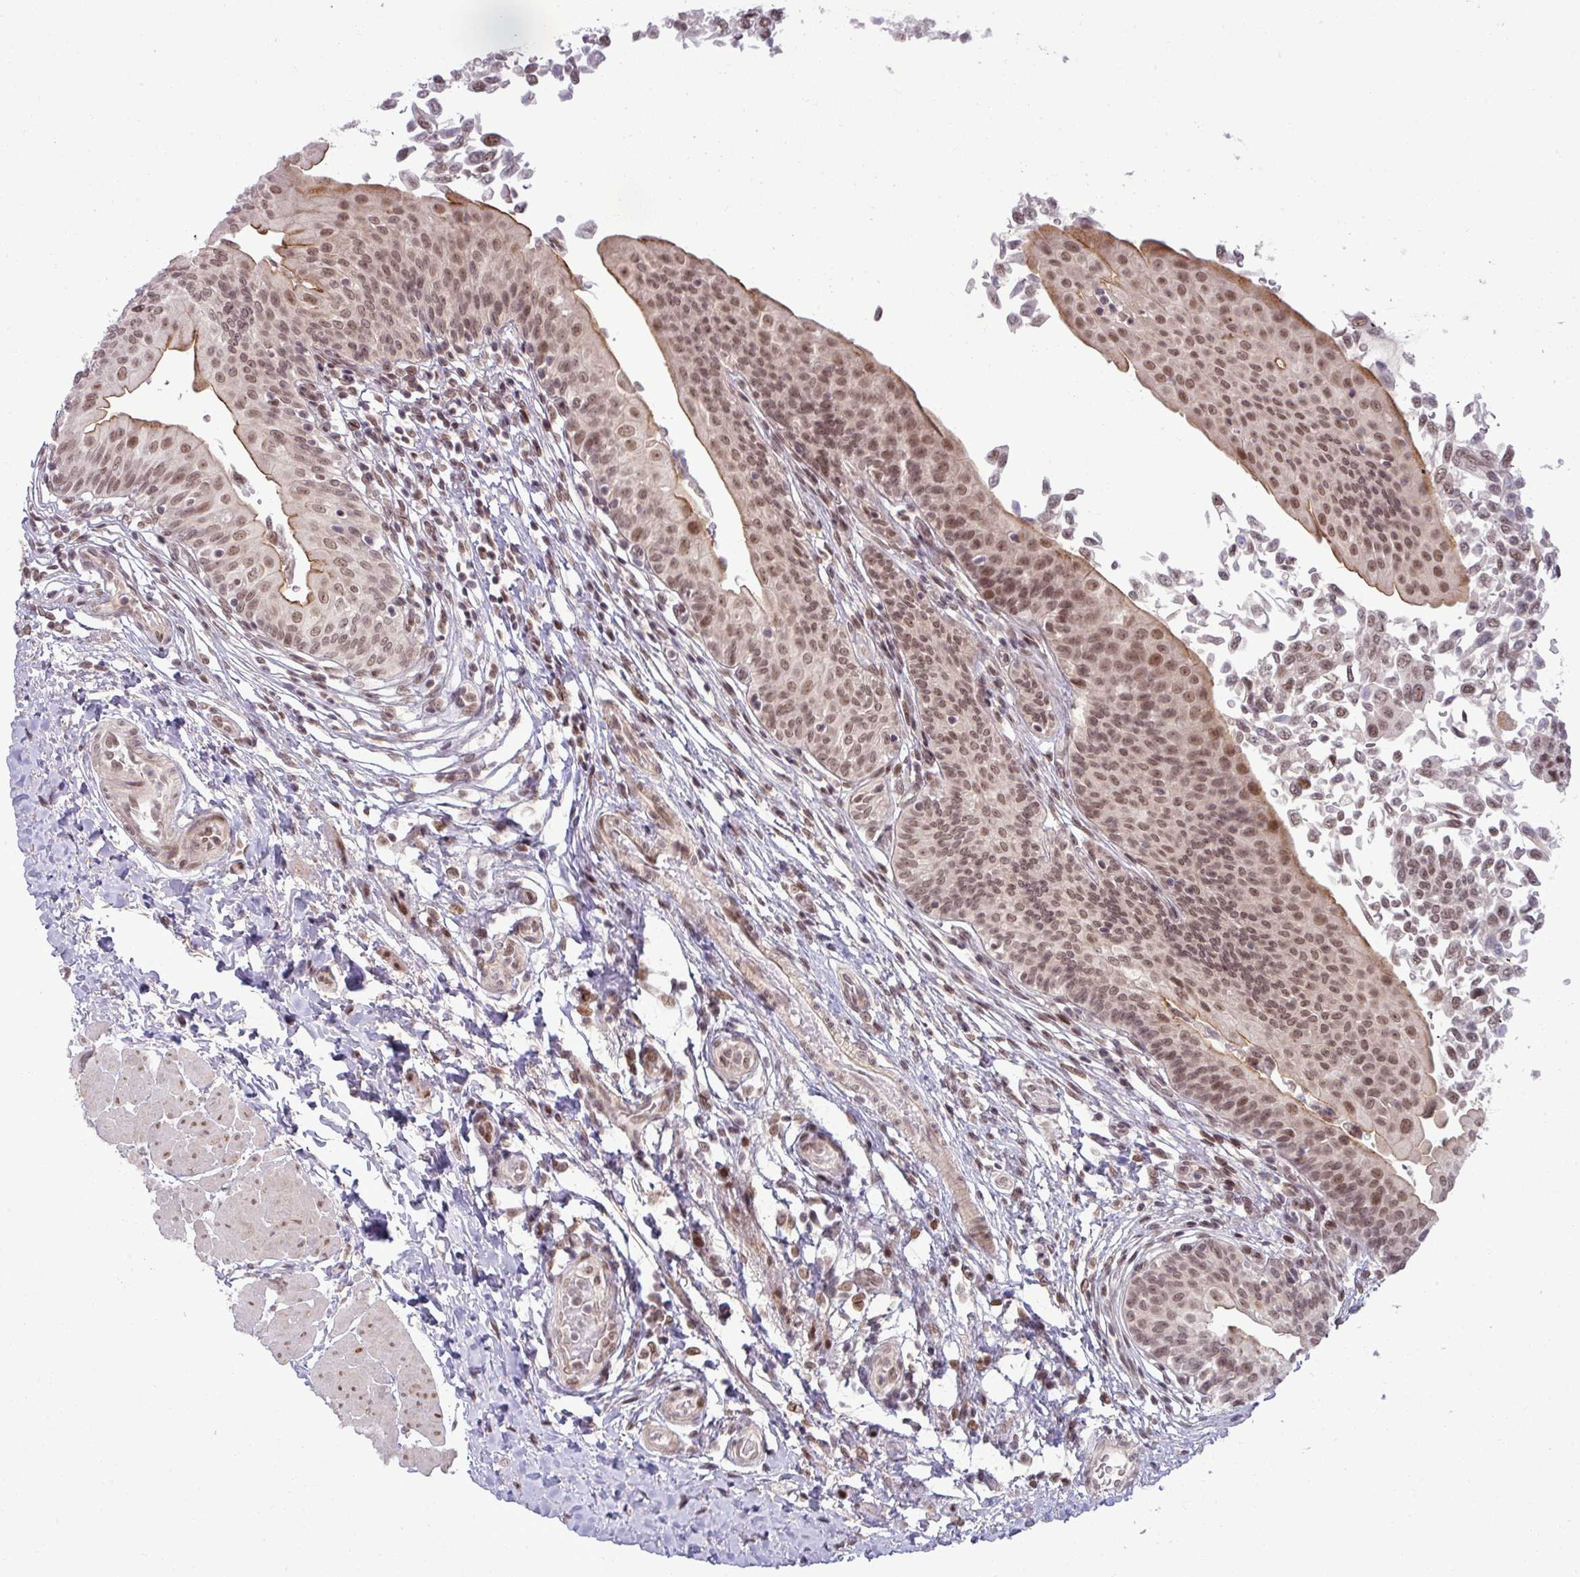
{"staining": {"intensity": "moderate", "quantity": ">75%", "location": "nuclear"}, "tissue": "urothelial cancer", "cell_type": "Tumor cells", "image_type": "cancer", "snomed": [{"axis": "morphology", "description": "Urothelial carcinoma, NOS"}, {"axis": "topography", "description": "Urinary bladder"}], "caption": "Urothelial cancer tissue shows moderate nuclear positivity in about >75% of tumor cells", "gene": "PTPN20", "patient": {"sex": "male", "age": 59}}